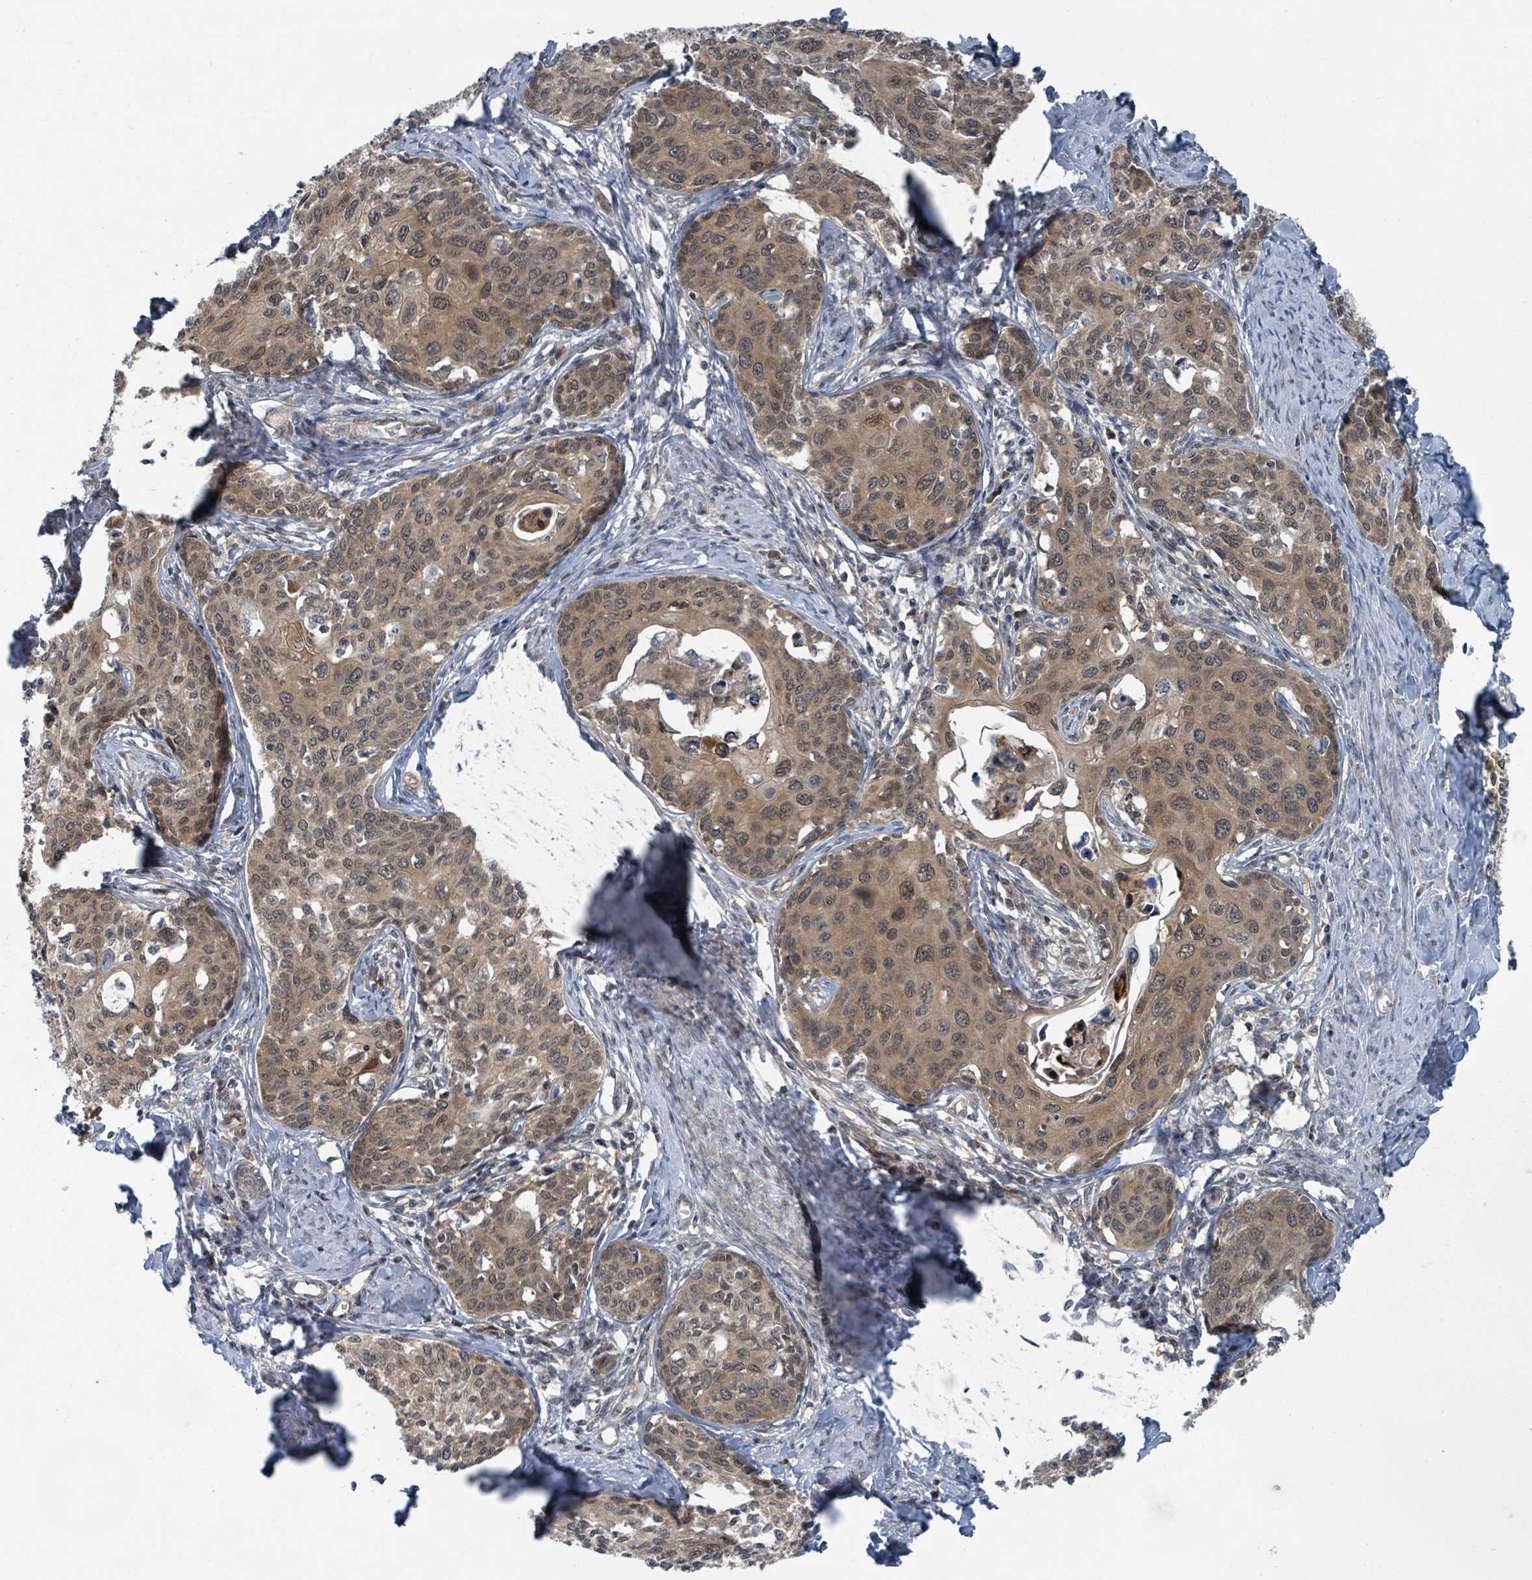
{"staining": {"intensity": "moderate", "quantity": ">75%", "location": "cytoplasmic/membranous,nuclear"}, "tissue": "cervical cancer", "cell_type": "Tumor cells", "image_type": "cancer", "snomed": [{"axis": "morphology", "description": "Squamous cell carcinoma, NOS"}, {"axis": "morphology", "description": "Adenocarcinoma, NOS"}, {"axis": "topography", "description": "Cervix"}], "caption": "Protein expression analysis of human cervical cancer (adenocarcinoma) reveals moderate cytoplasmic/membranous and nuclear positivity in approximately >75% of tumor cells. (DAB = brown stain, brightfield microscopy at high magnification).", "gene": "GOLGA7", "patient": {"sex": "female", "age": 52}}